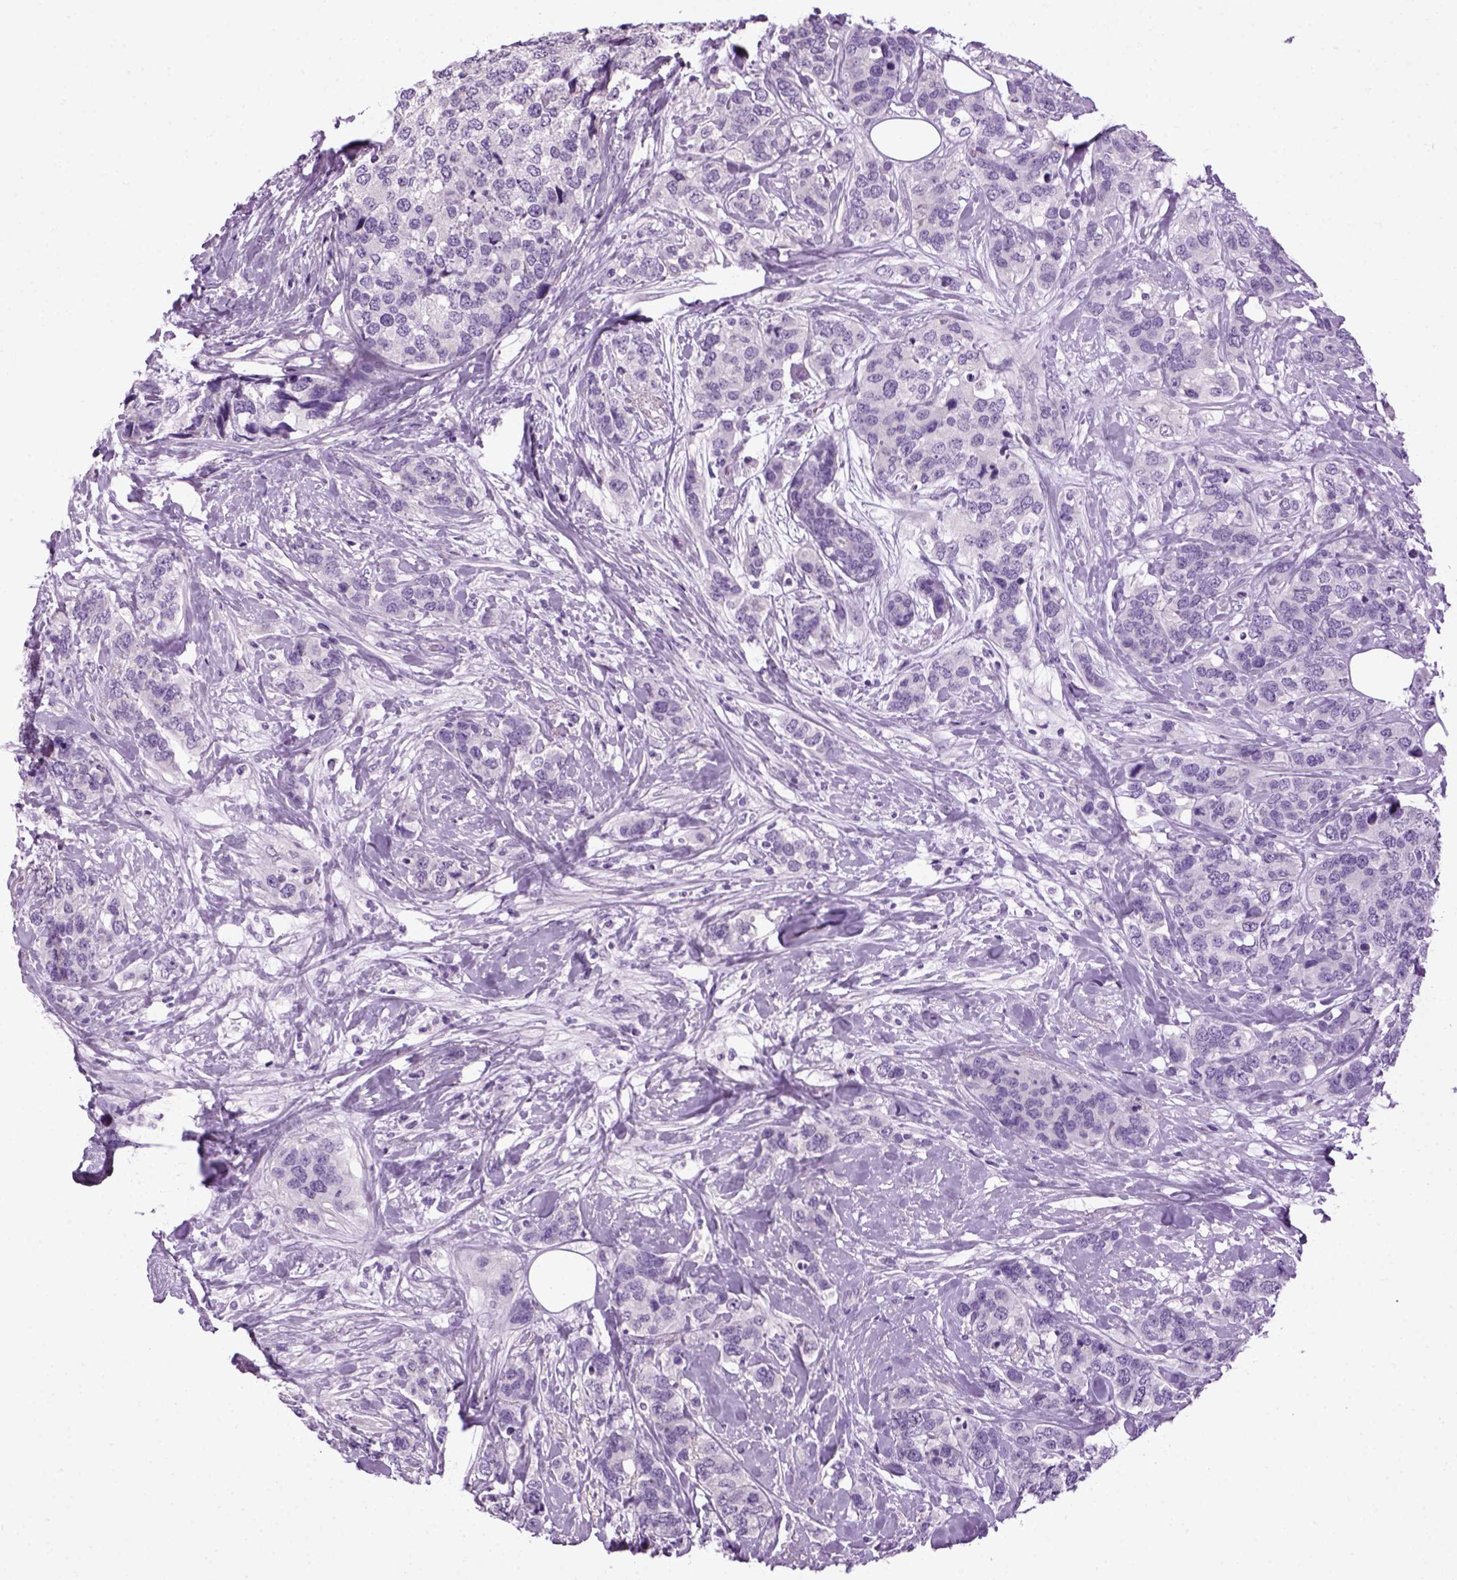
{"staining": {"intensity": "negative", "quantity": "none", "location": "none"}, "tissue": "breast cancer", "cell_type": "Tumor cells", "image_type": "cancer", "snomed": [{"axis": "morphology", "description": "Lobular carcinoma"}, {"axis": "topography", "description": "Breast"}], "caption": "Human lobular carcinoma (breast) stained for a protein using immunohistochemistry (IHC) displays no positivity in tumor cells.", "gene": "HMCN2", "patient": {"sex": "female", "age": 59}}